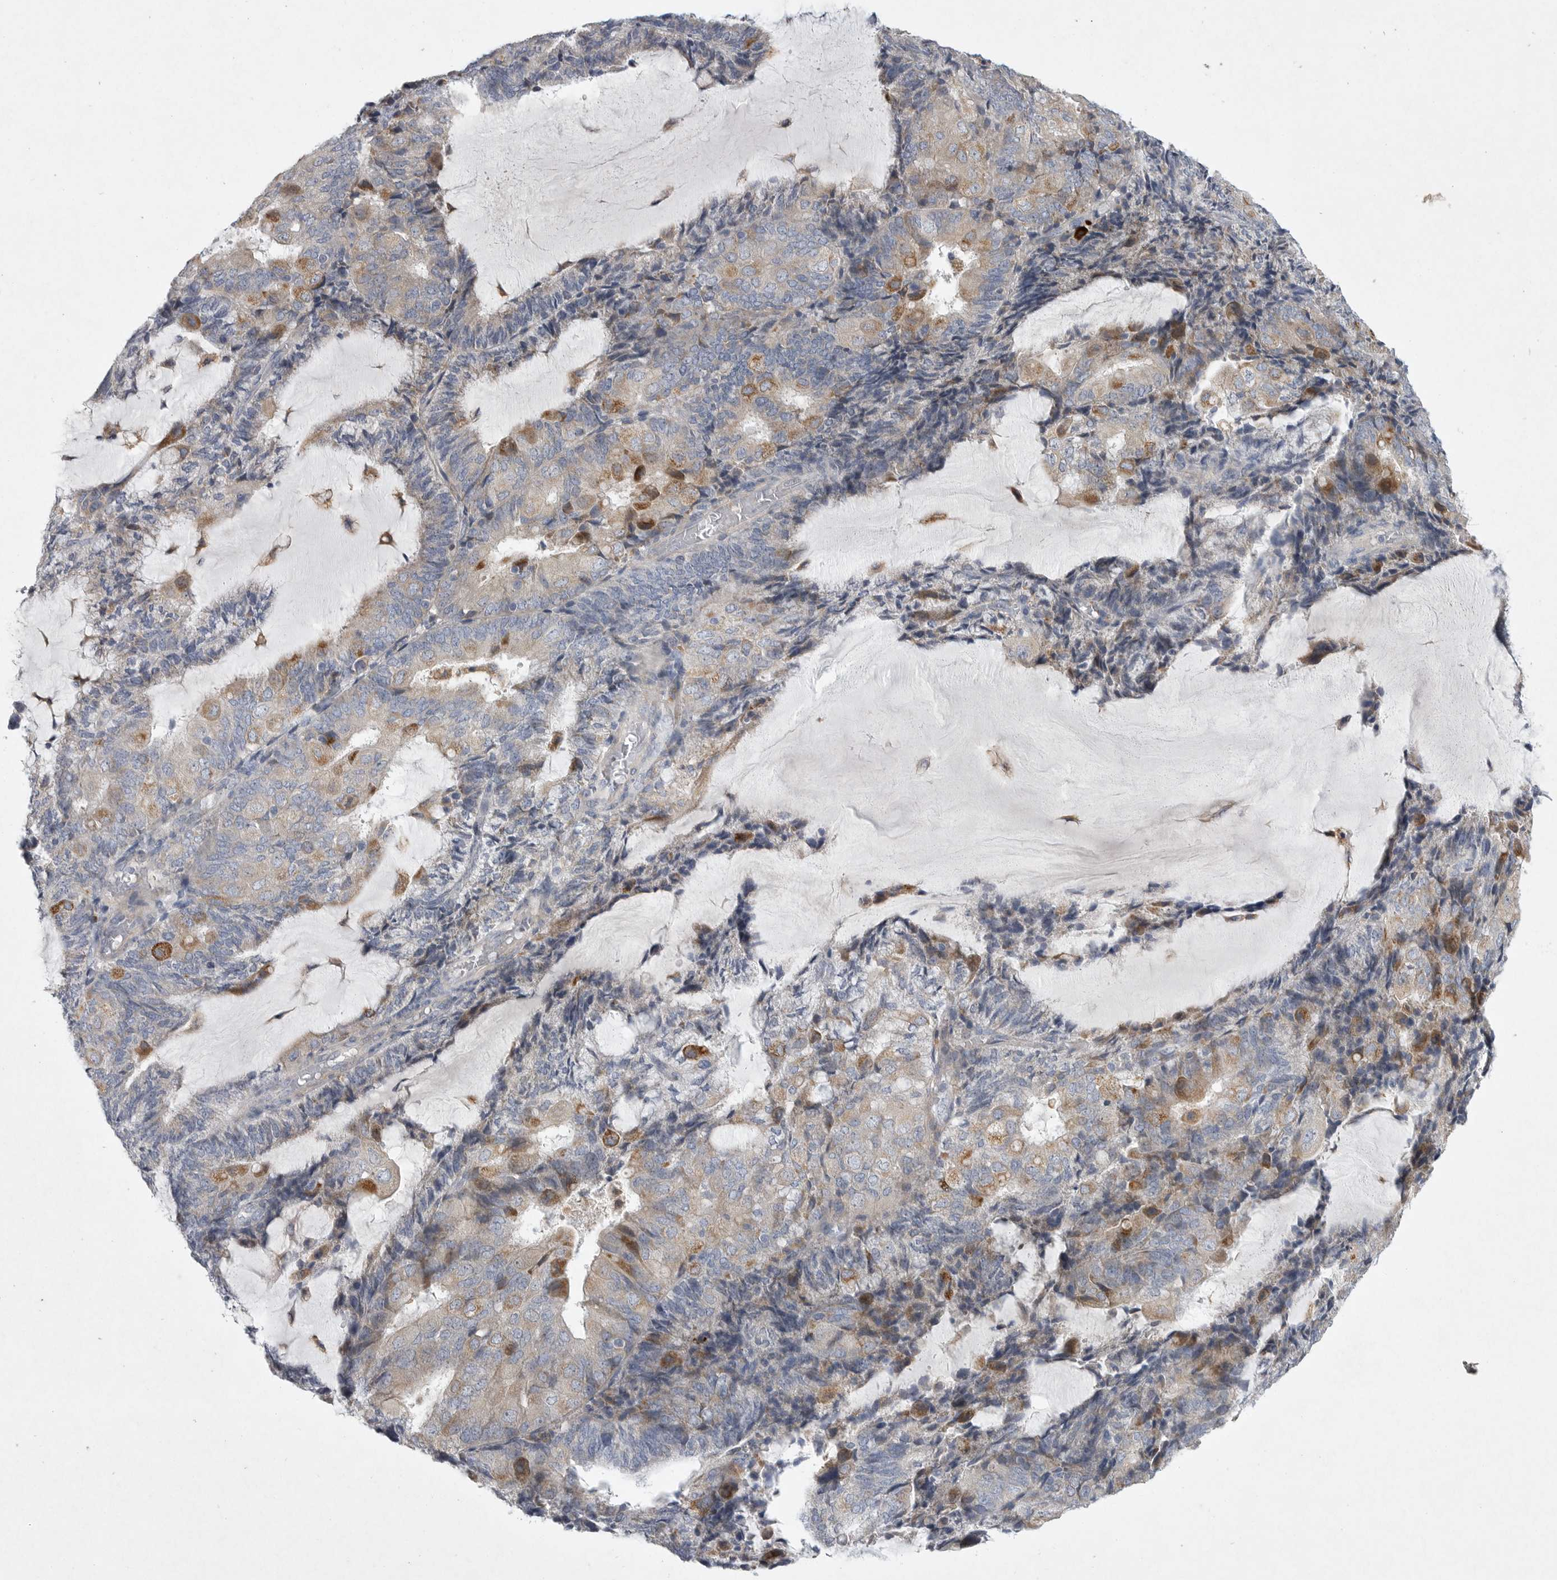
{"staining": {"intensity": "moderate", "quantity": "25%-75%", "location": "cytoplasmic/membranous"}, "tissue": "endometrial cancer", "cell_type": "Tumor cells", "image_type": "cancer", "snomed": [{"axis": "morphology", "description": "Adenocarcinoma, NOS"}, {"axis": "topography", "description": "Endometrium"}], "caption": "Endometrial adenocarcinoma was stained to show a protein in brown. There is medium levels of moderate cytoplasmic/membranous positivity in about 25%-75% of tumor cells.", "gene": "EDEM3", "patient": {"sex": "female", "age": 81}}